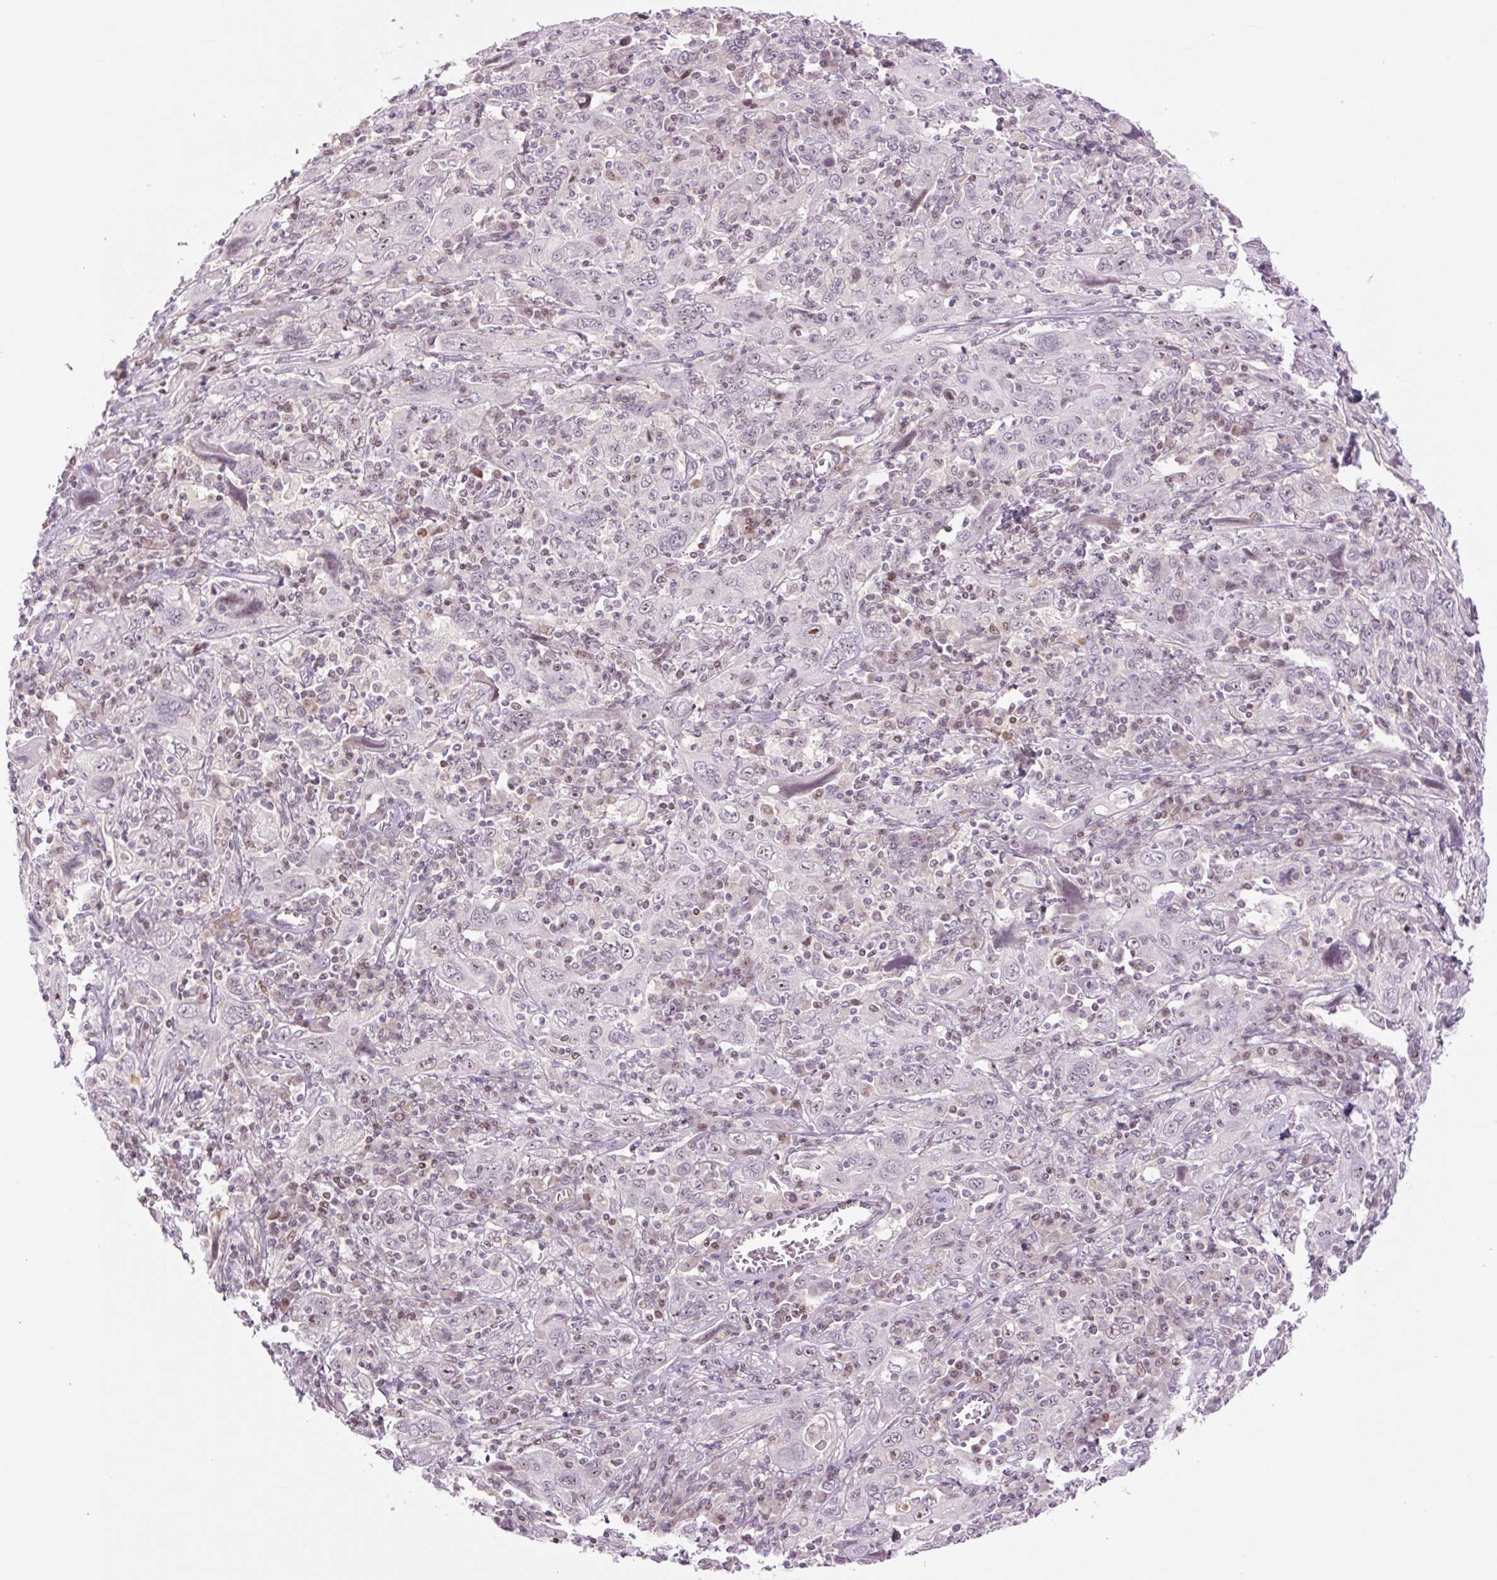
{"staining": {"intensity": "negative", "quantity": "none", "location": "none"}, "tissue": "cervical cancer", "cell_type": "Tumor cells", "image_type": "cancer", "snomed": [{"axis": "morphology", "description": "Squamous cell carcinoma, NOS"}, {"axis": "topography", "description": "Cervix"}], "caption": "Immunohistochemistry (IHC) of human cervical squamous cell carcinoma displays no staining in tumor cells.", "gene": "ZNF417", "patient": {"sex": "female", "age": 46}}